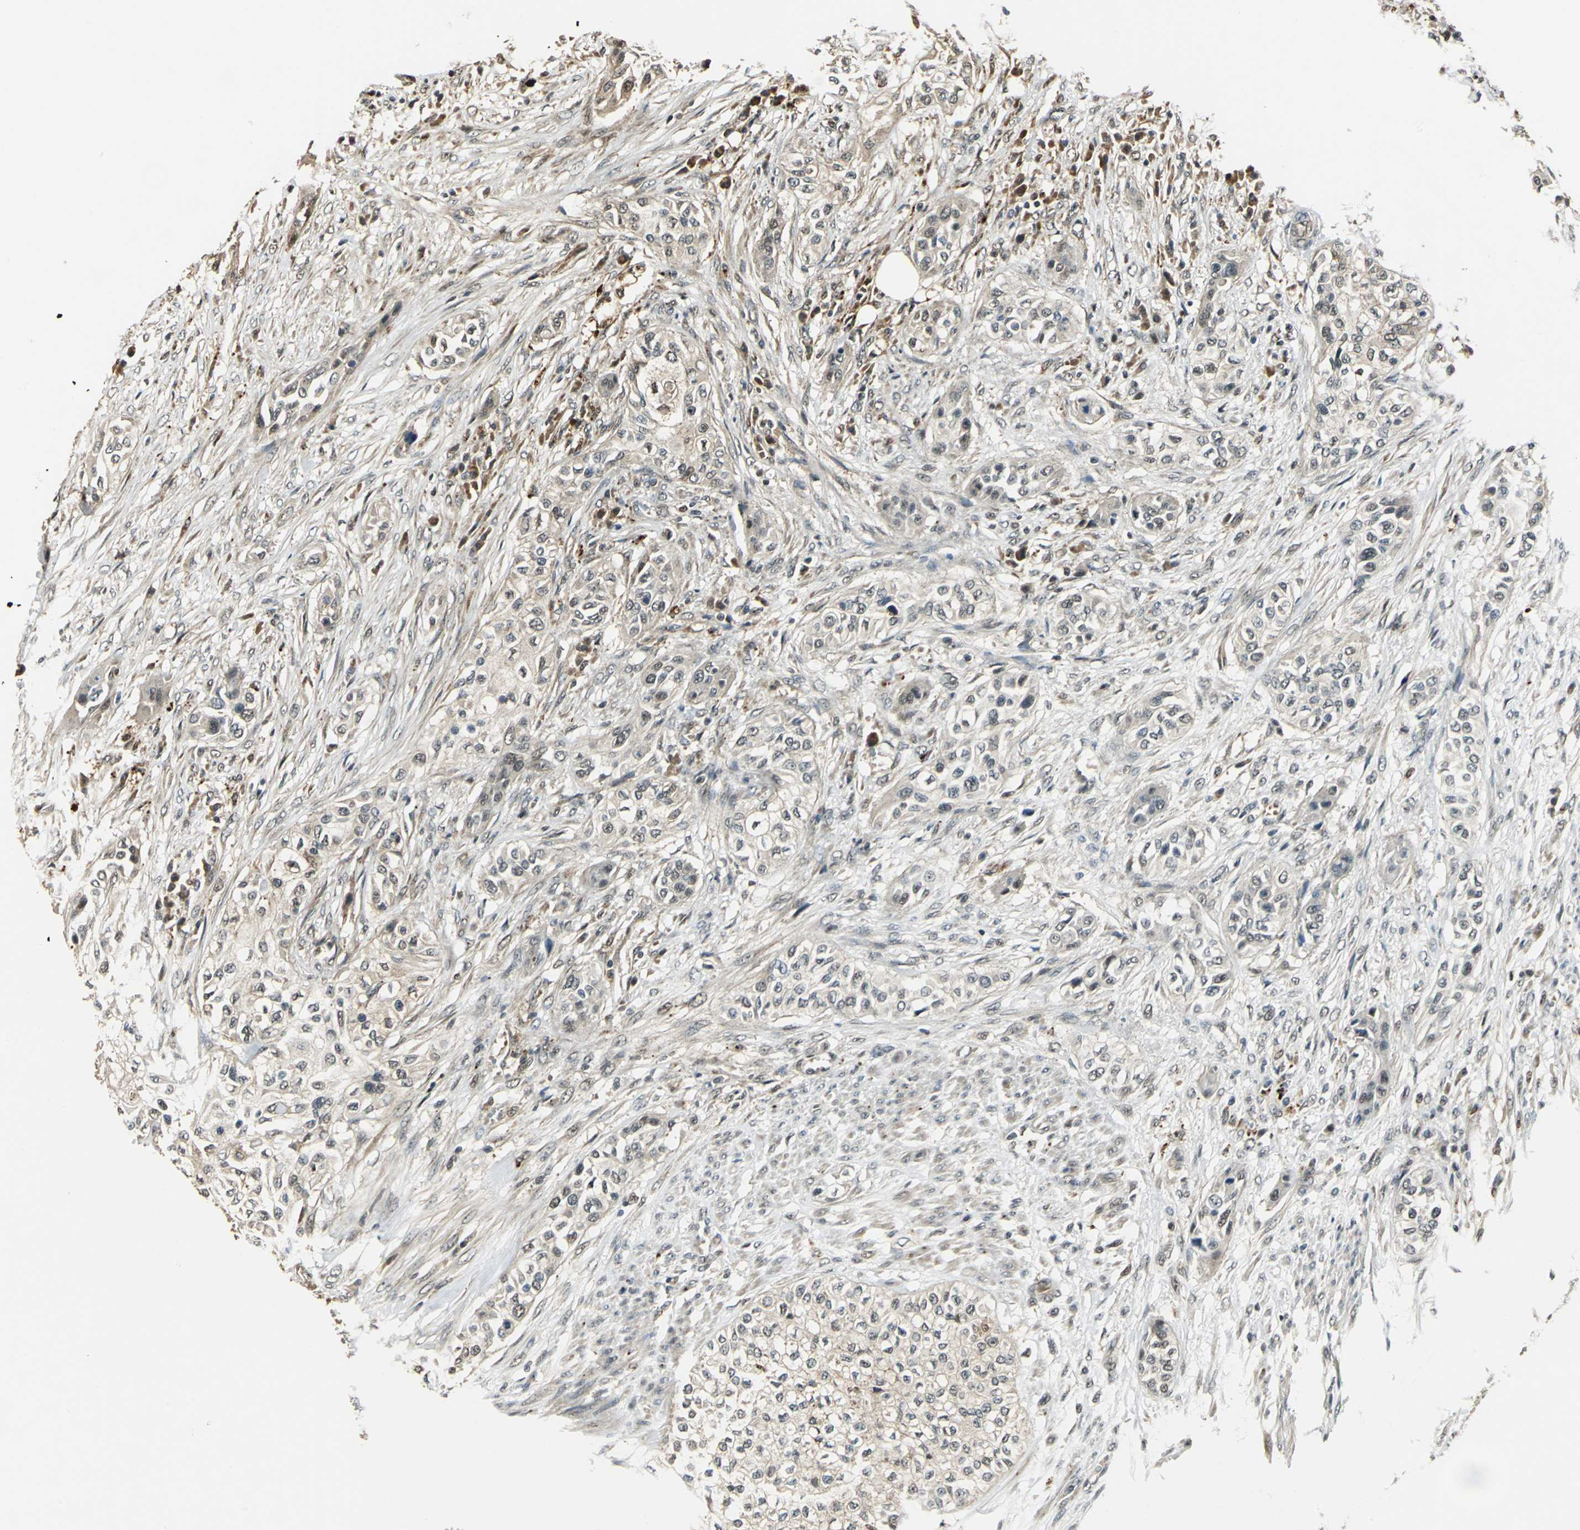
{"staining": {"intensity": "weak", "quantity": ">75%", "location": "cytoplasmic/membranous,nuclear"}, "tissue": "urothelial cancer", "cell_type": "Tumor cells", "image_type": "cancer", "snomed": [{"axis": "morphology", "description": "Urothelial carcinoma, High grade"}, {"axis": "topography", "description": "Urinary bladder"}], "caption": "About >75% of tumor cells in urothelial cancer display weak cytoplasmic/membranous and nuclear protein expression as visualized by brown immunohistochemical staining.", "gene": "PPP1R13L", "patient": {"sex": "male", "age": 74}}